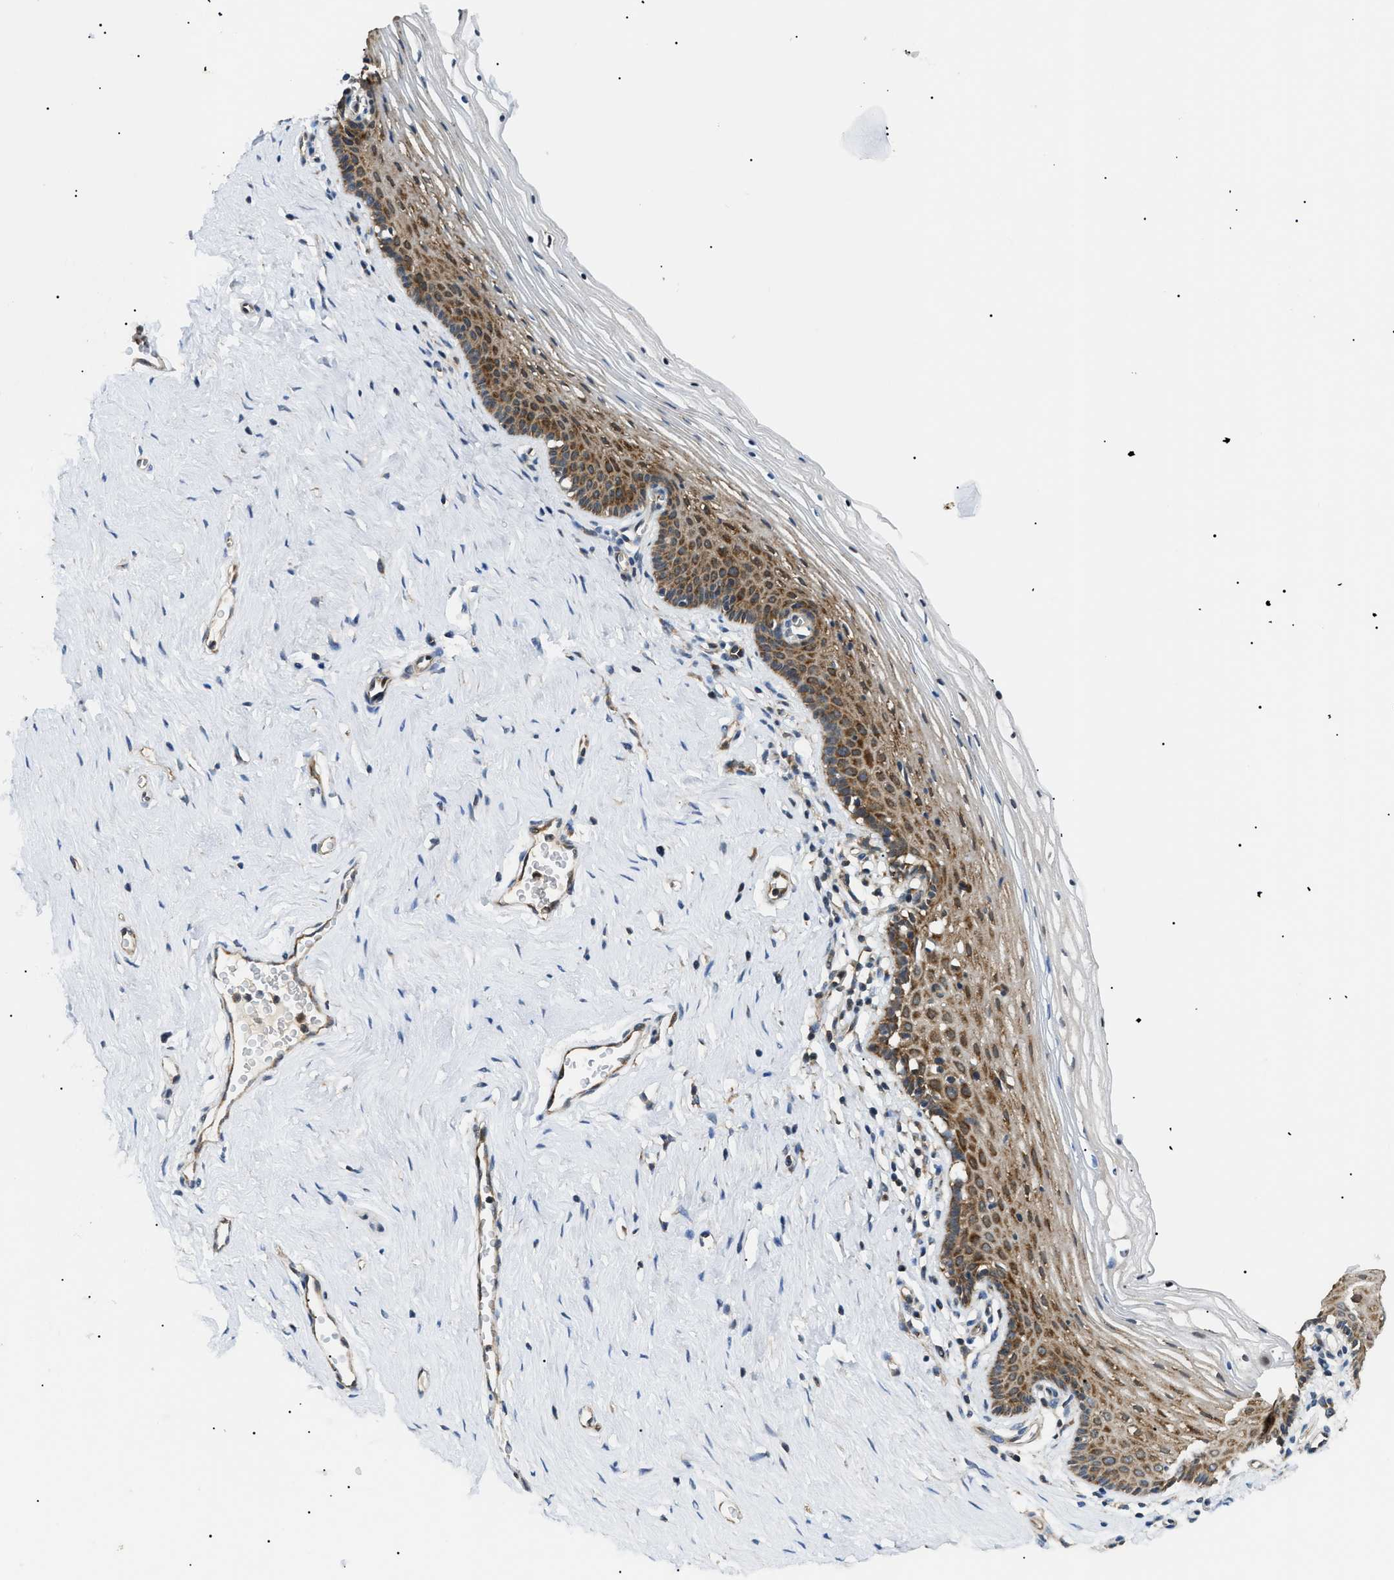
{"staining": {"intensity": "moderate", "quantity": ">75%", "location": "cytoplasmic/membranous"}, "tissue": "vagina", "cell_type": "Squamous epithelial cells", "image_type": "normal", "snomed": [{"axis": "morphology", "description": "Normal tissue, NOS"}, {"axis": "topography", "description": "Vagina"}], "caption": "DAB (3,3'-diaminobenzidine) immunohistochemical staining of benign human vagina displays moderate cytoplasmic/membranous protein staining in about >75% of squamous epithelial cells.", "gene": "SRPK1", "patient": {"sex": "female", "age": 32}}